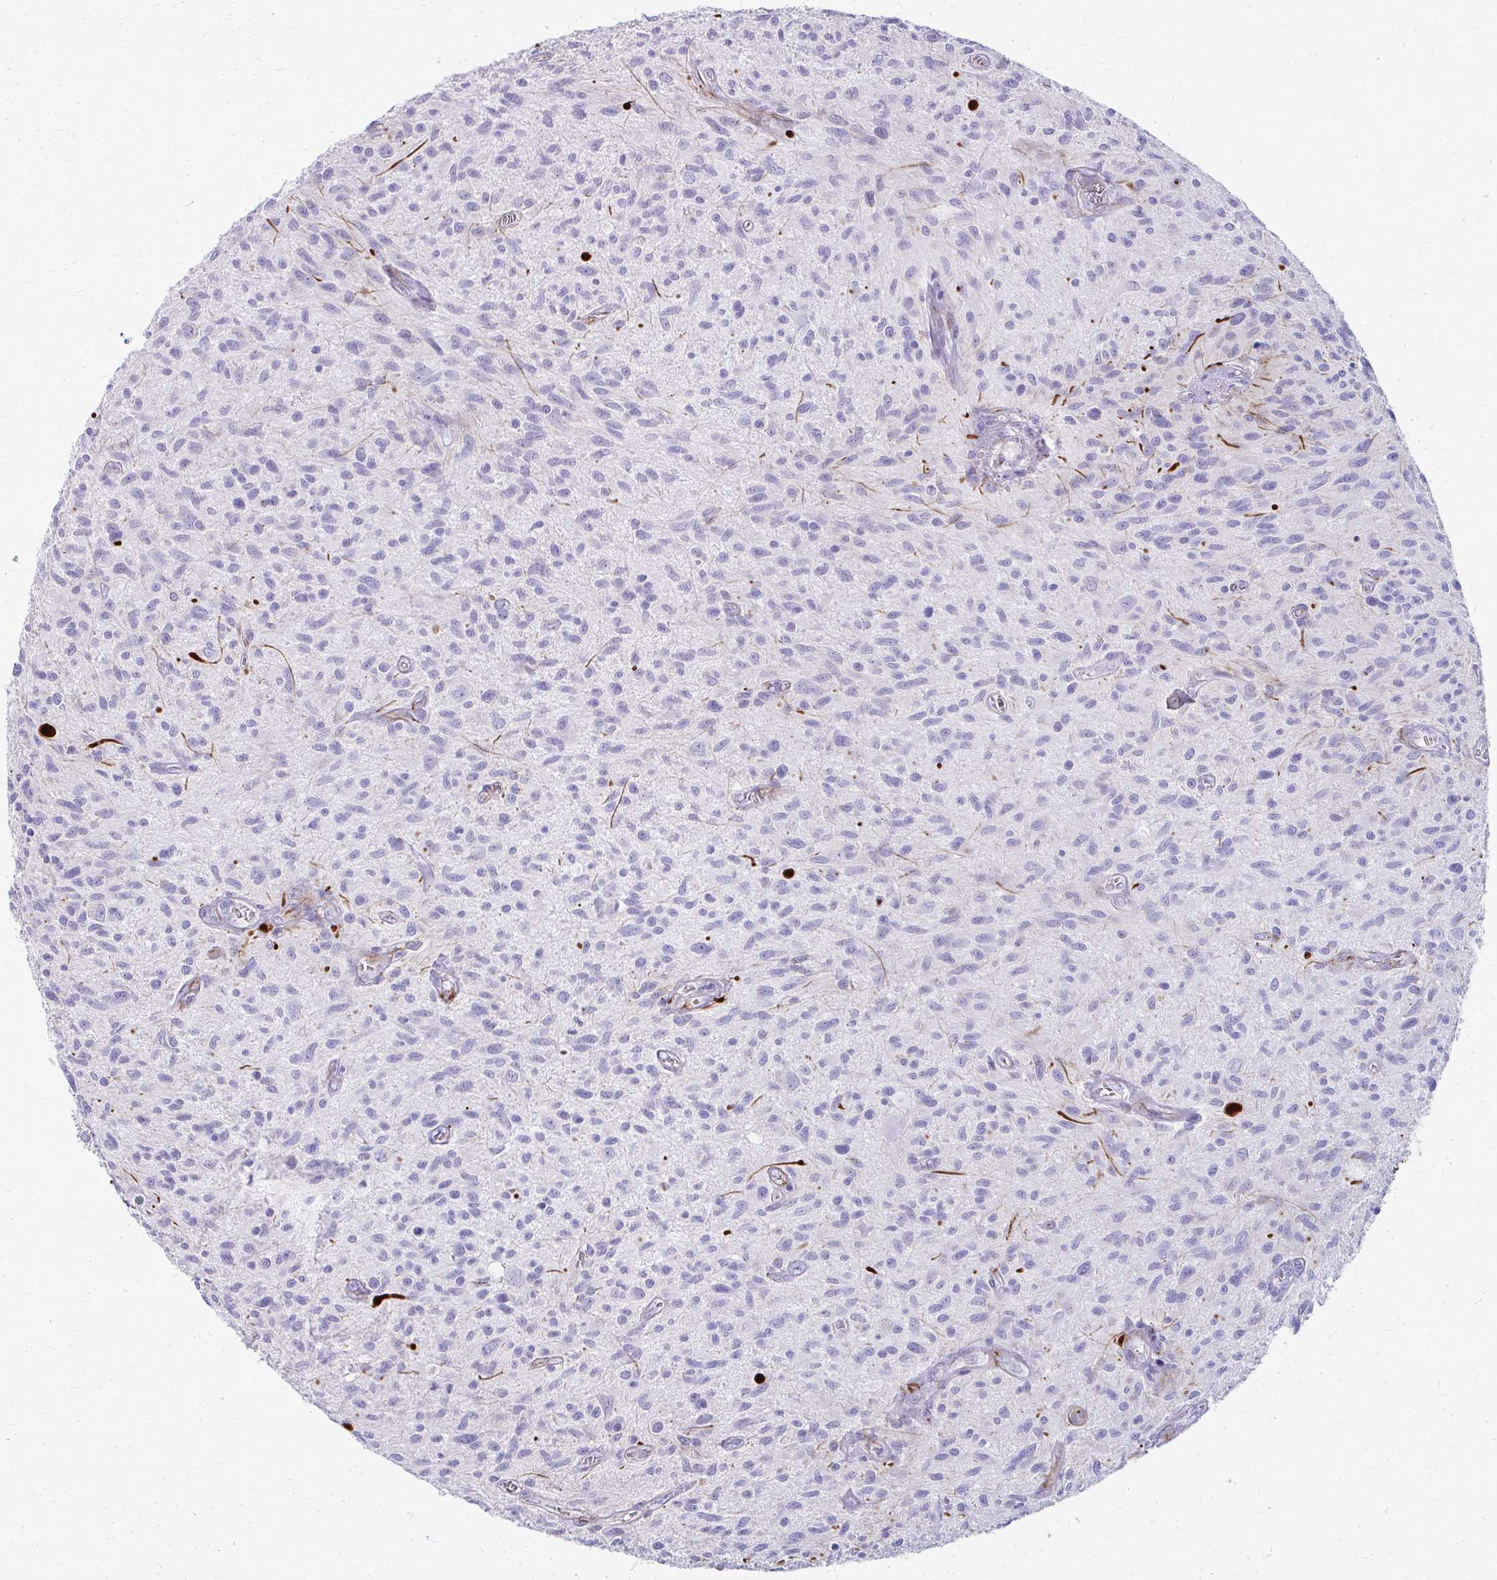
{"staining": {"intensity": "negative", "quantity": "none", "location": "none"}, "tissue": "glioma", "cell_type": "Tumor cells", "image_type": "cancer", "snomed": [{"axis": "morphology", "description": "Glioma, malignant, High grade"}, {"axis": "topography", "description": "Brain"}], "caption": "Protein analysis of glioma exhibits no significant positivity in tumor cells. (Brightfield microscopy of DAB (3,3'-diaminobenzidine) IHC at high magnification).", "gene": "TRIM6", "patient": {"sex": "male", "age": 75}}